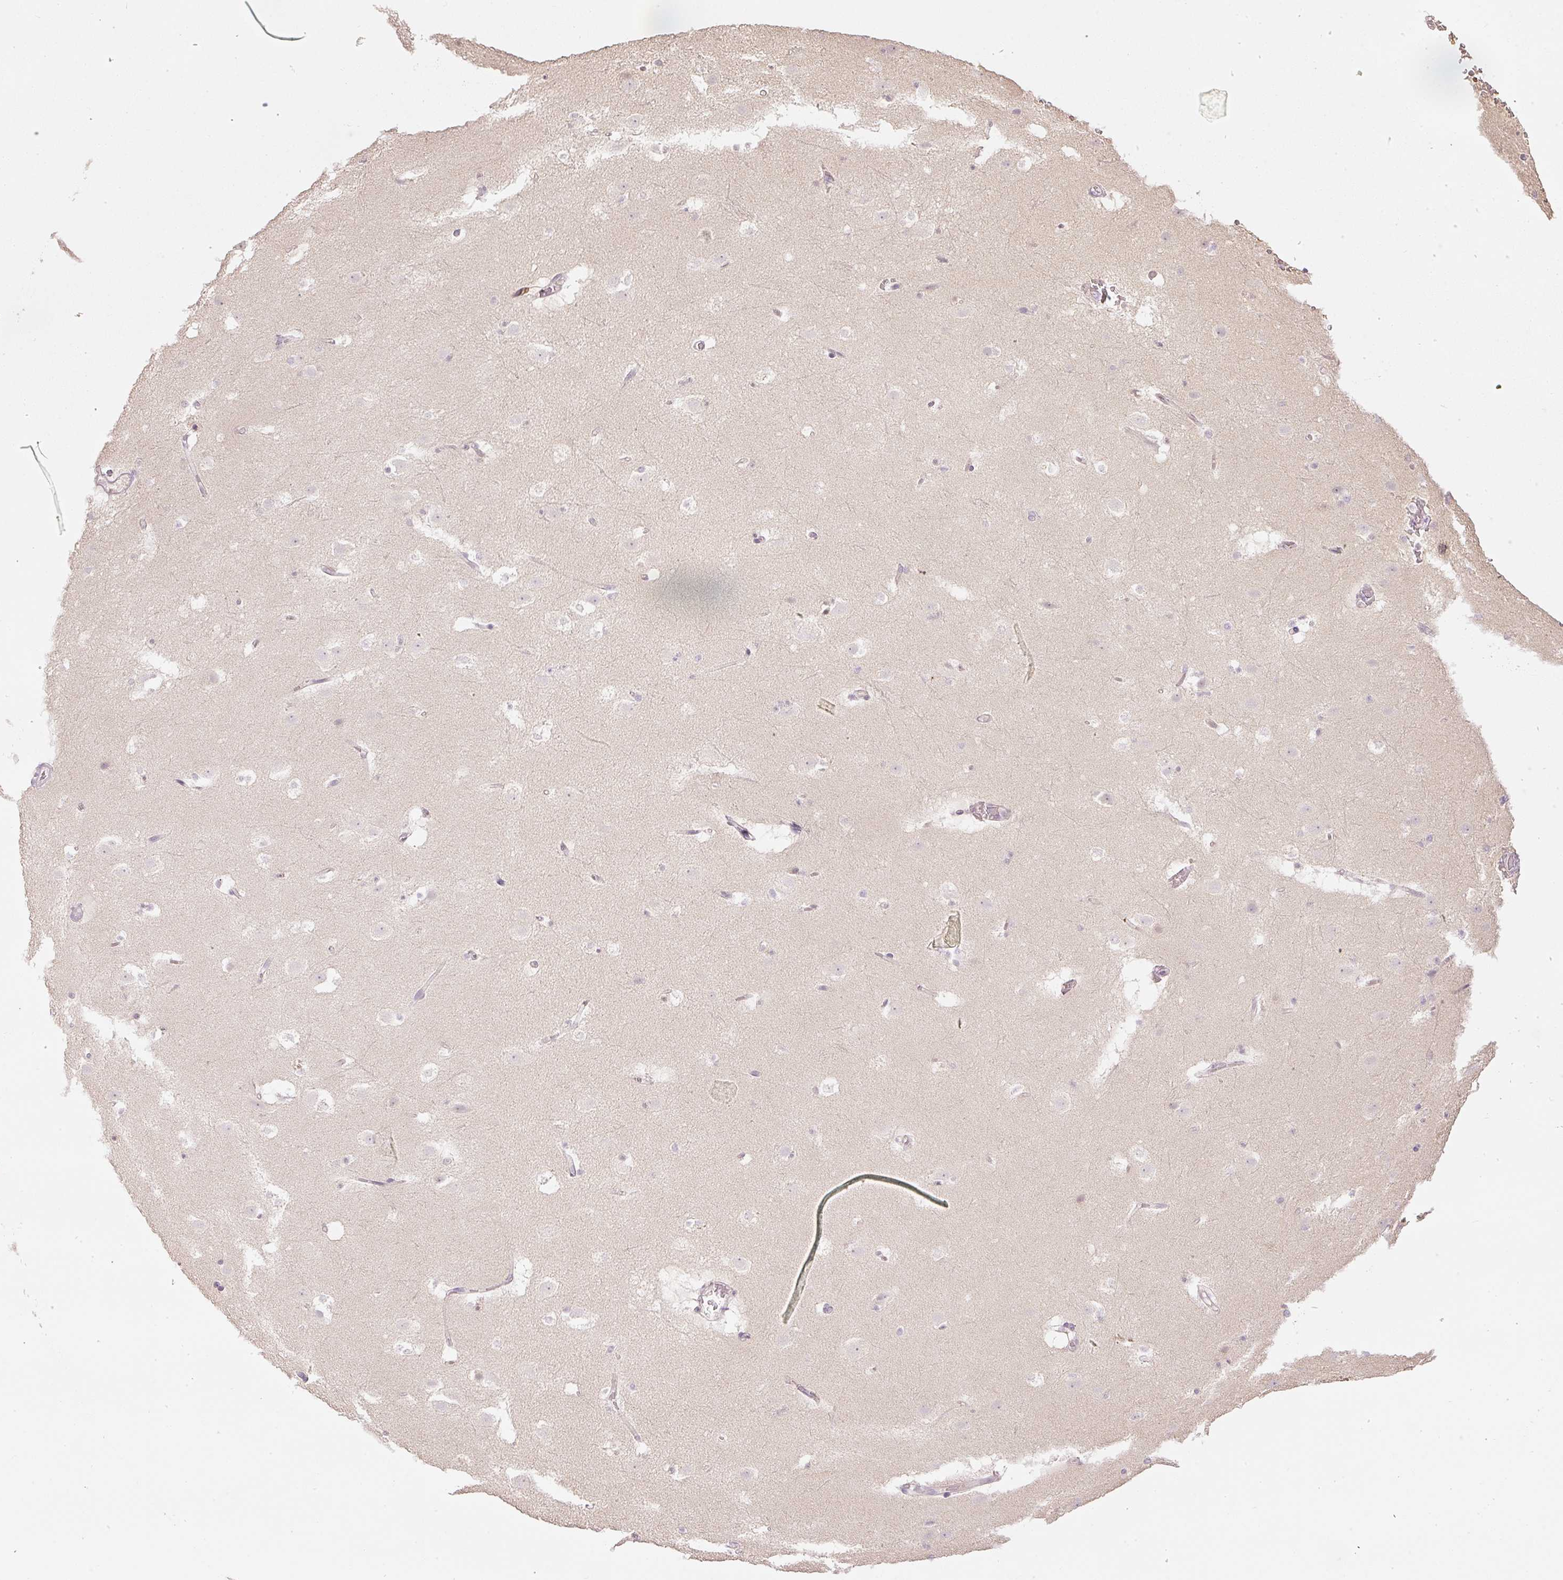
{"staining": {"intensity": "negative", "quantity": "none", "location": "none"}, "tissue": "caudate", "cell_type": "Glial cells", "image_type": "normal", "snomed": [{"axis": "morphology", "description": "Normal tissue, NOS"}, {"axis": "topography", "description": "Lateral ventricle wall"}], "caption": "An immunohistochemistry image of unremarkable caudate is shown. There is no staining in glial cells of caudate.", "gene": "GZMA", "patient": {"sex": "male", "age": 37}}